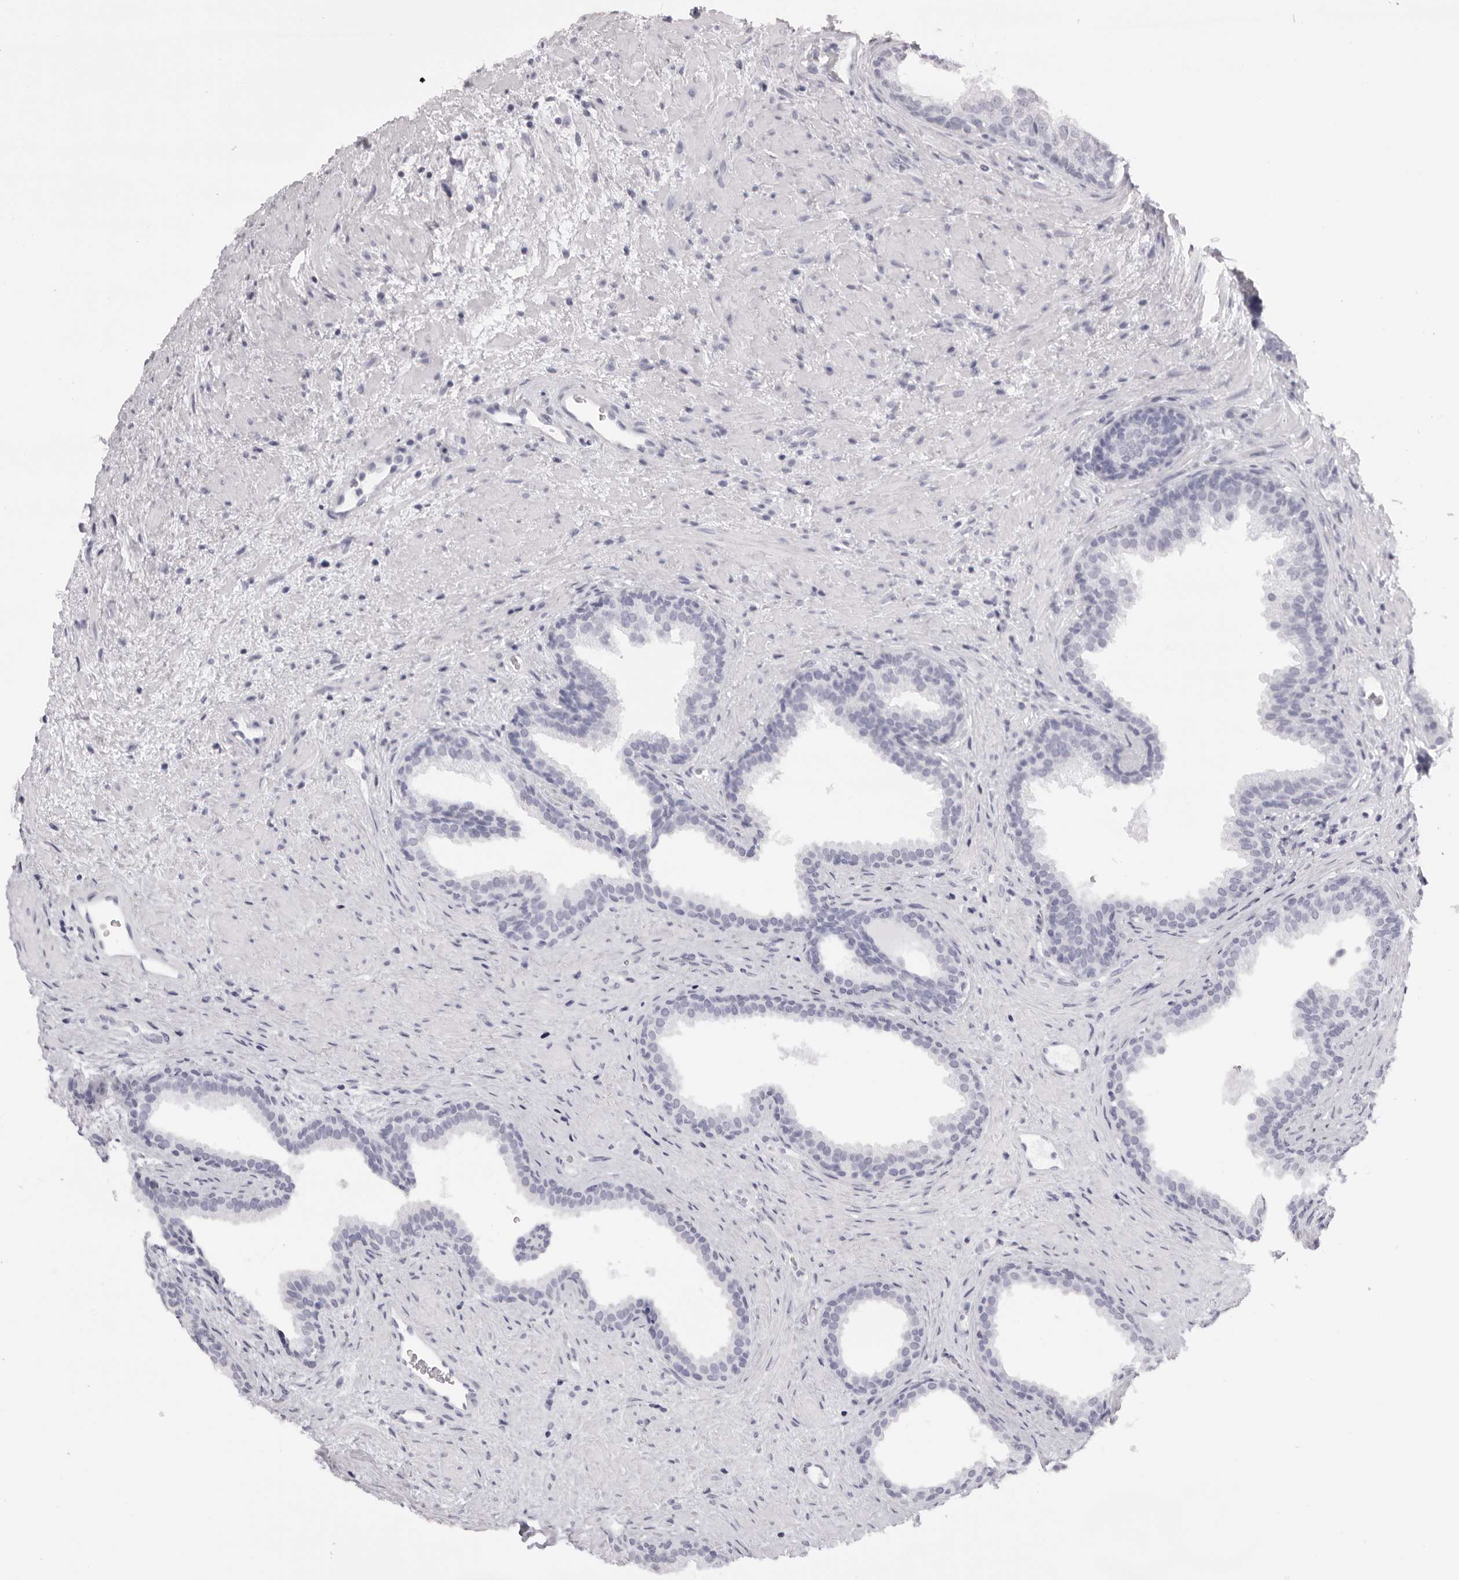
{"staining": {"intensity": "negative", "quantity": "none", "location": "none"}, "tissue": "prostate", "cell_type": "Glandular cells", "image_type": "normal", "snomed": [{"axis": "morphology", "description": "Normal tissue, NOS"}, {"axis": "topography", "description": "Prostate"}], "caption": "Immunohistochemistry histopathology image of benign prostate stained for a protein (brown), which reveals no positivity in glandular cells.", "gene": "RHO", "patient": {"sex": "male", "age": 76}}